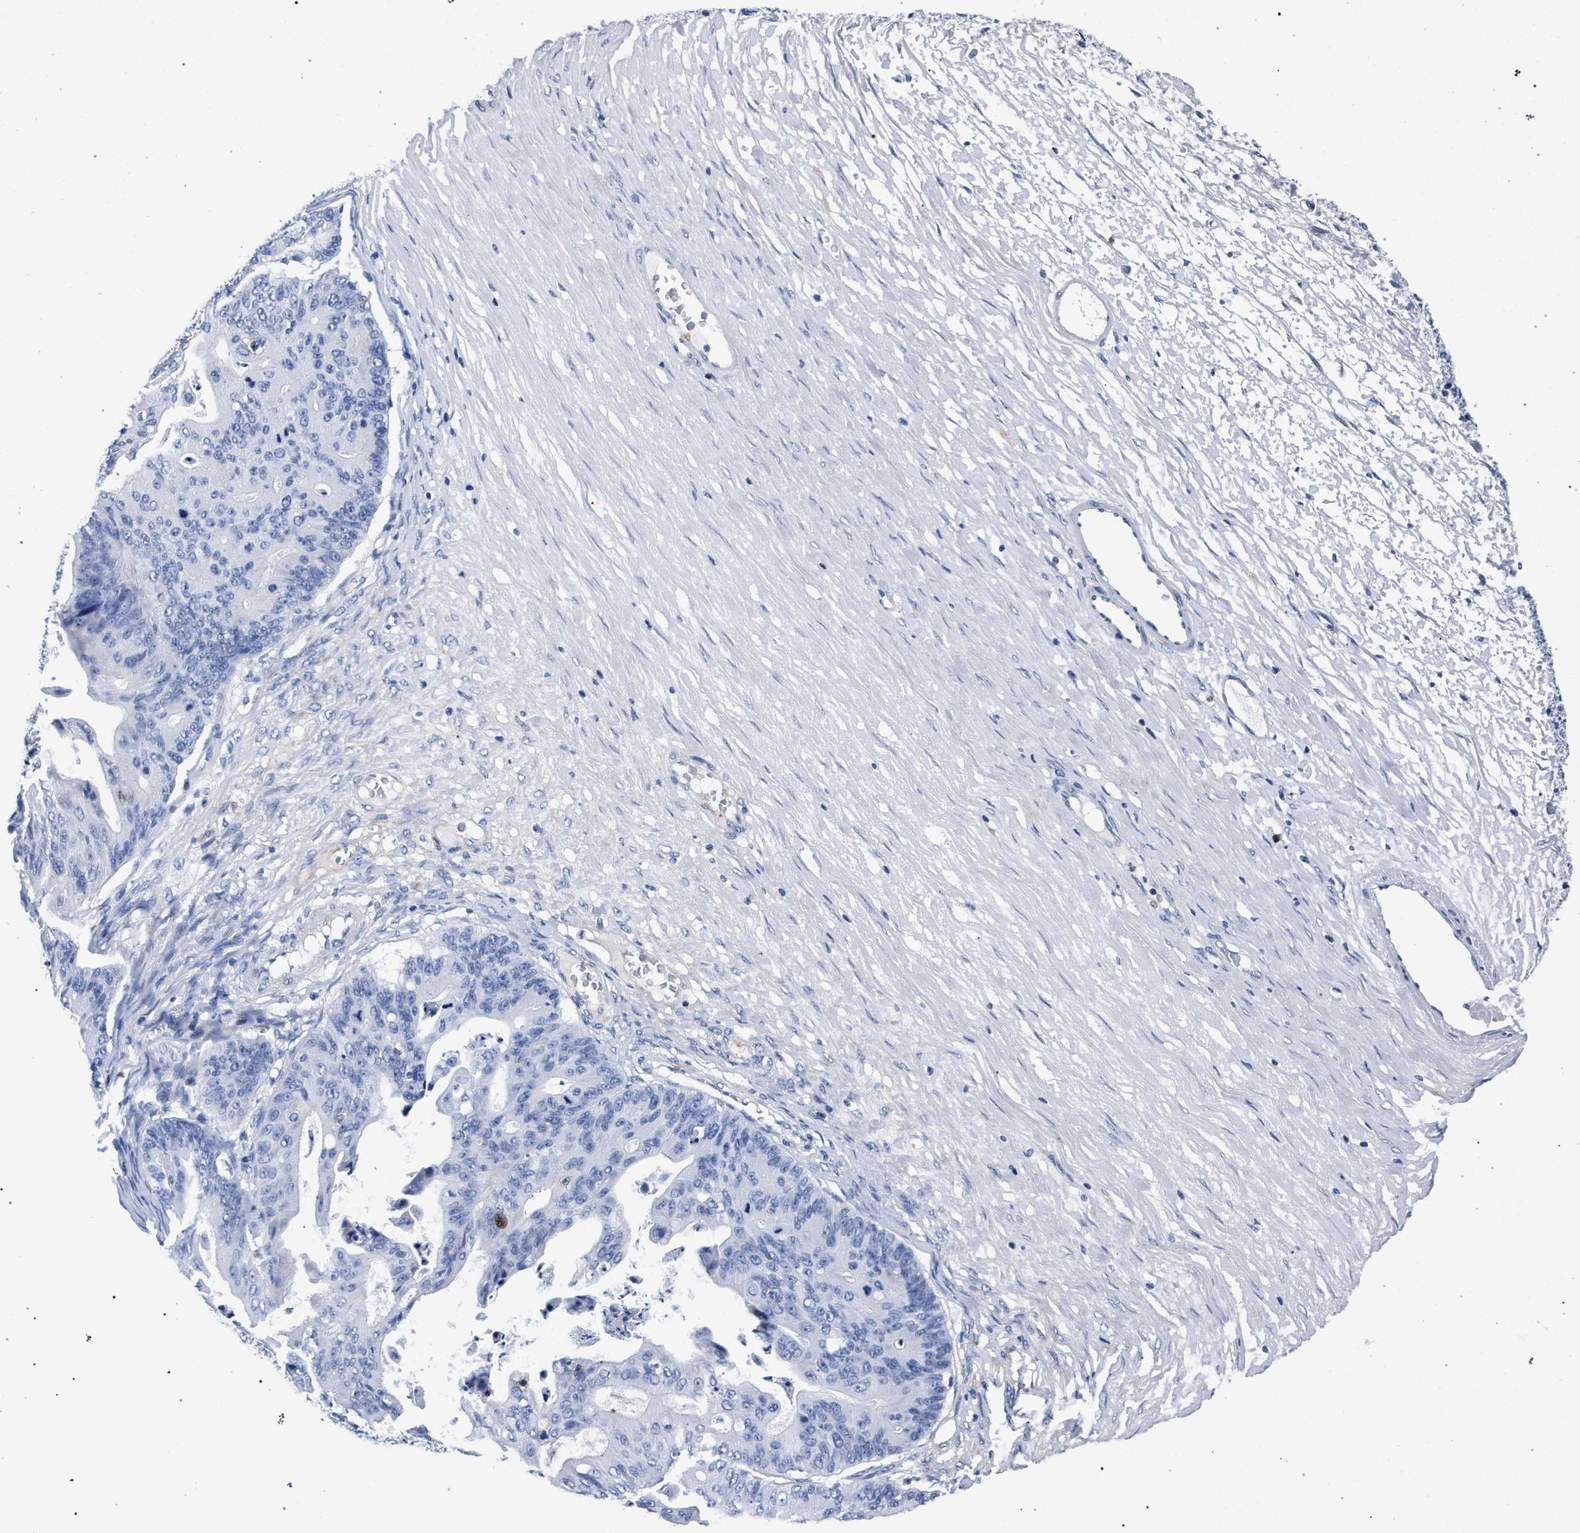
{"staining": {"intensity": "negative", "quantity": "none", "location": "none"}, "tissue": "ovarian cancer", "cell_type": "Tumor cells", "image_type": "cancer", "snomed": [{"axis": "morphology", "description": "Cystadenocarcinoma, mucinous, NOS"}, {"axis": "topography", "description": "Ovary"}], "caption": "Immunohistochemical staining of ovarian cancer demonstrates no significant staining in tumor cells.", "gene": "KLRK1", "patient": {"sex": "female", "age": 37}}